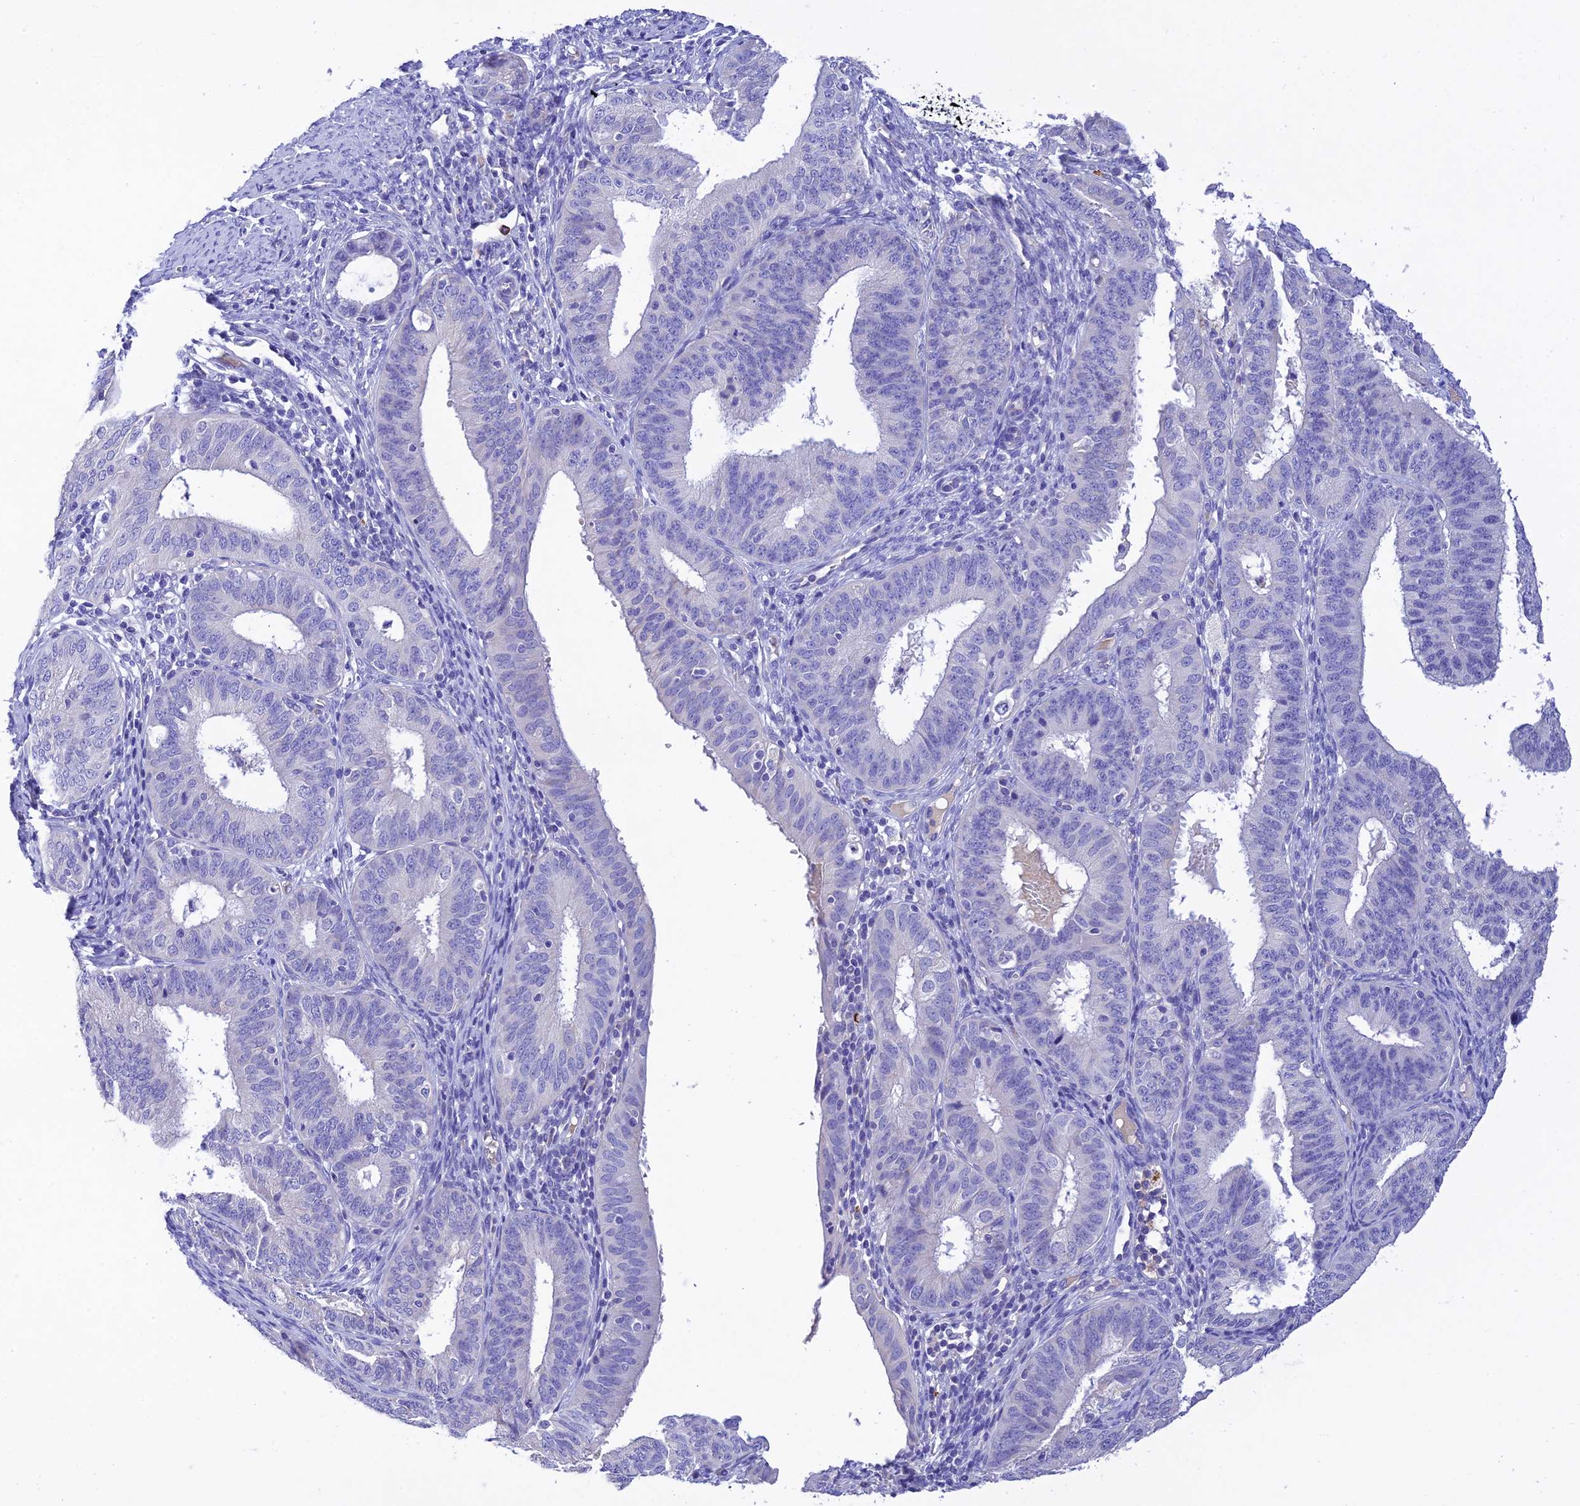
{"staining": {"intensity": "negative", "quantity": "none", "location": "none"}, "tissue": "endometrial cancer", "cell_type": "Tumor cells", "image_type": "cancer", "snomed": [{"axis": "morphology", "description": "Adenocarcinoma, NOS"}, {"axis": "topography", "description": "Endometrium"}], "caption": "This is a photomicrograph of immunohistochemistry staining of adenocarcinoma (endometrial), which shows no positivity in tumor cells.", "gene": "MS4A5", "patient": {"sex": "female", "age": 51}}